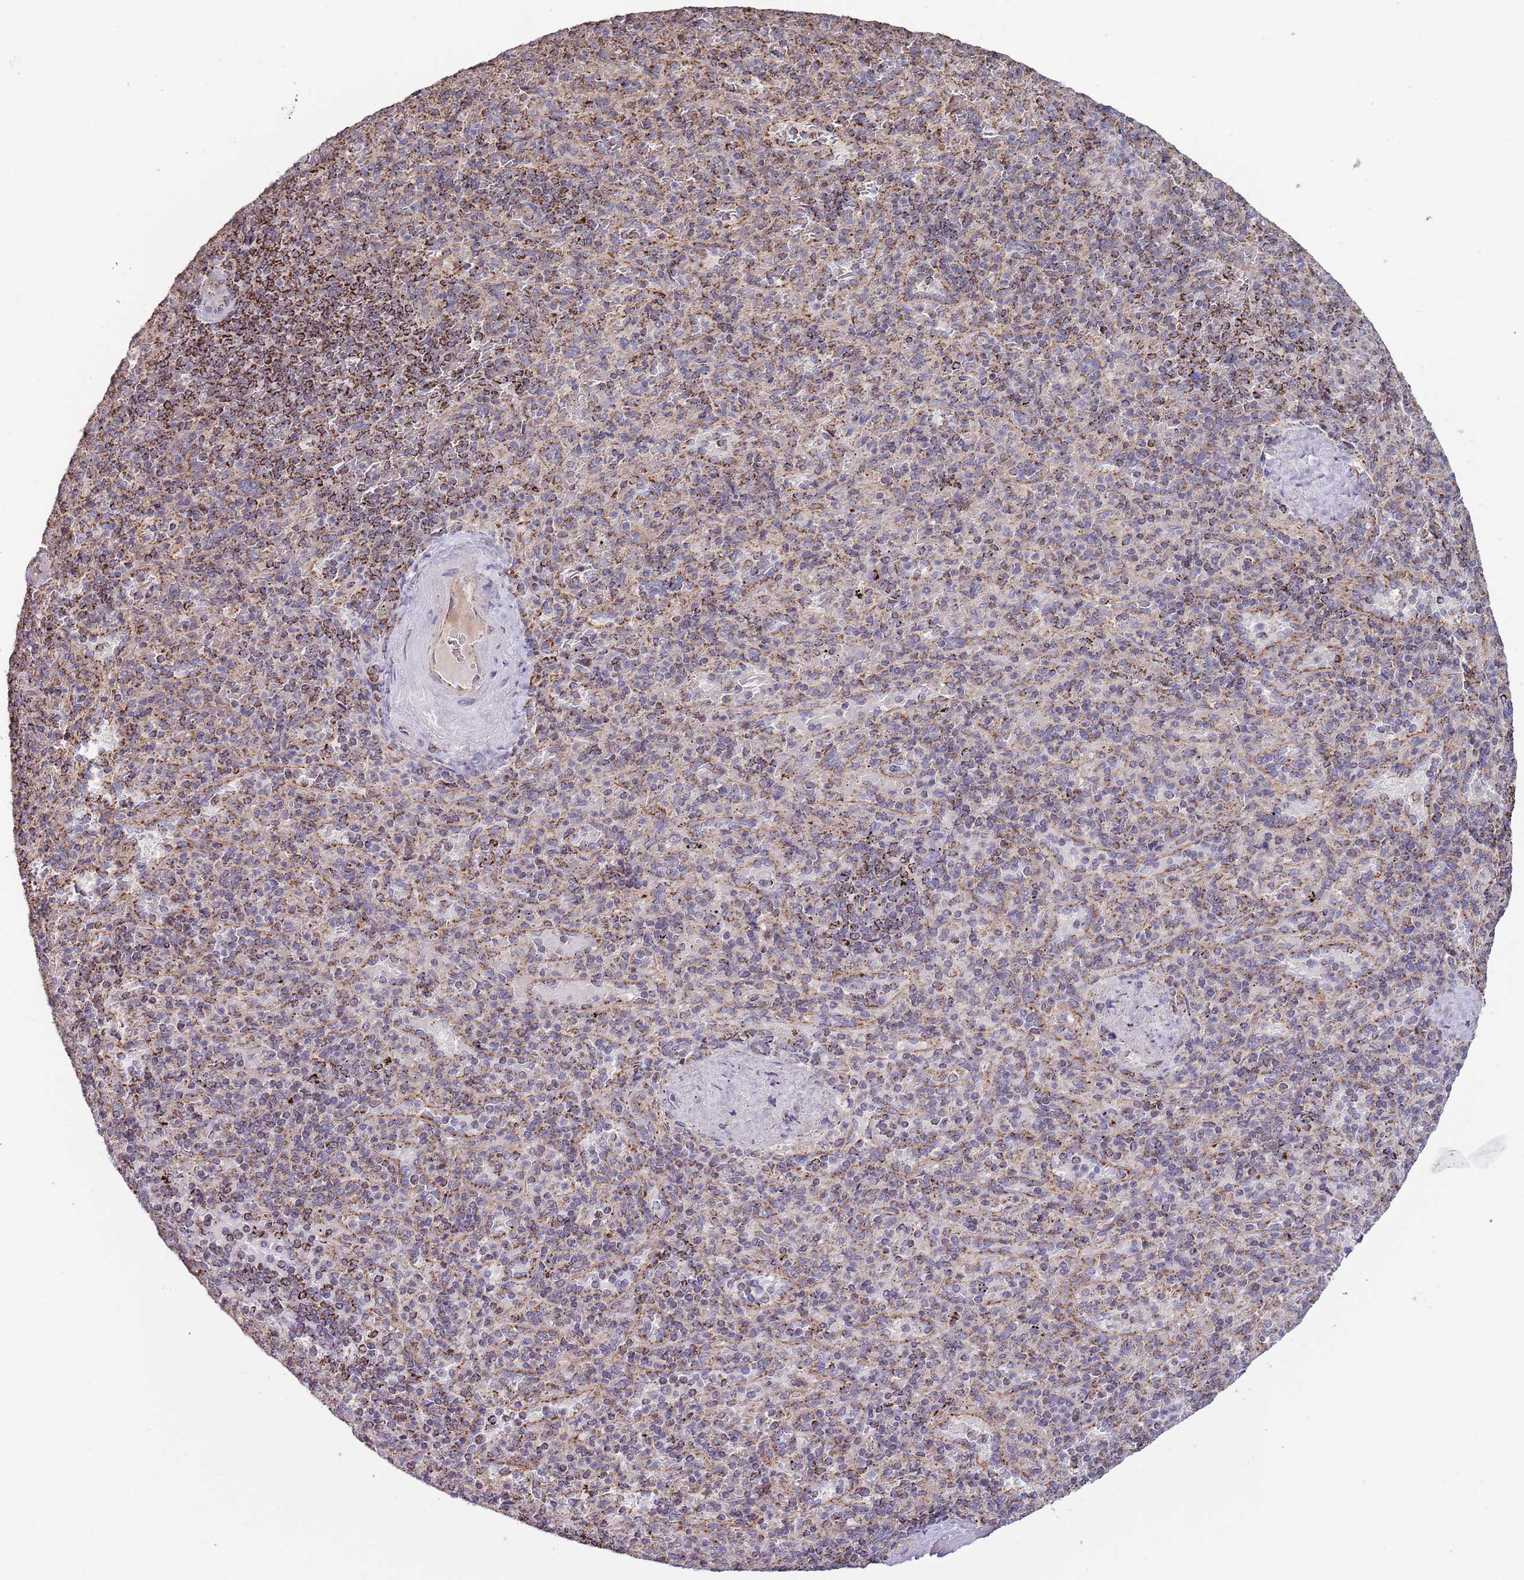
{"staining": {"intensity": "moderate", "quantity": "25%-75%", "location": "cytoplasmic/membranous"}, "tissue": "spleen", "cell_type": "Cells in red pulp", "image_type": "normal", "snomed": [{"axis": "morphology", "description": "Normal tissue, NOS"}, {"axis": "topography", "description": "Spleen"}], "caption": "Immunohistochemistry of normal human spleen displays medium levels of moderate cytoplasmic/membranous staining in approximately 25%-75% of cells in red pulp.", "gene": "VPS16", "patient": {"sex": "male", "age": 82}}